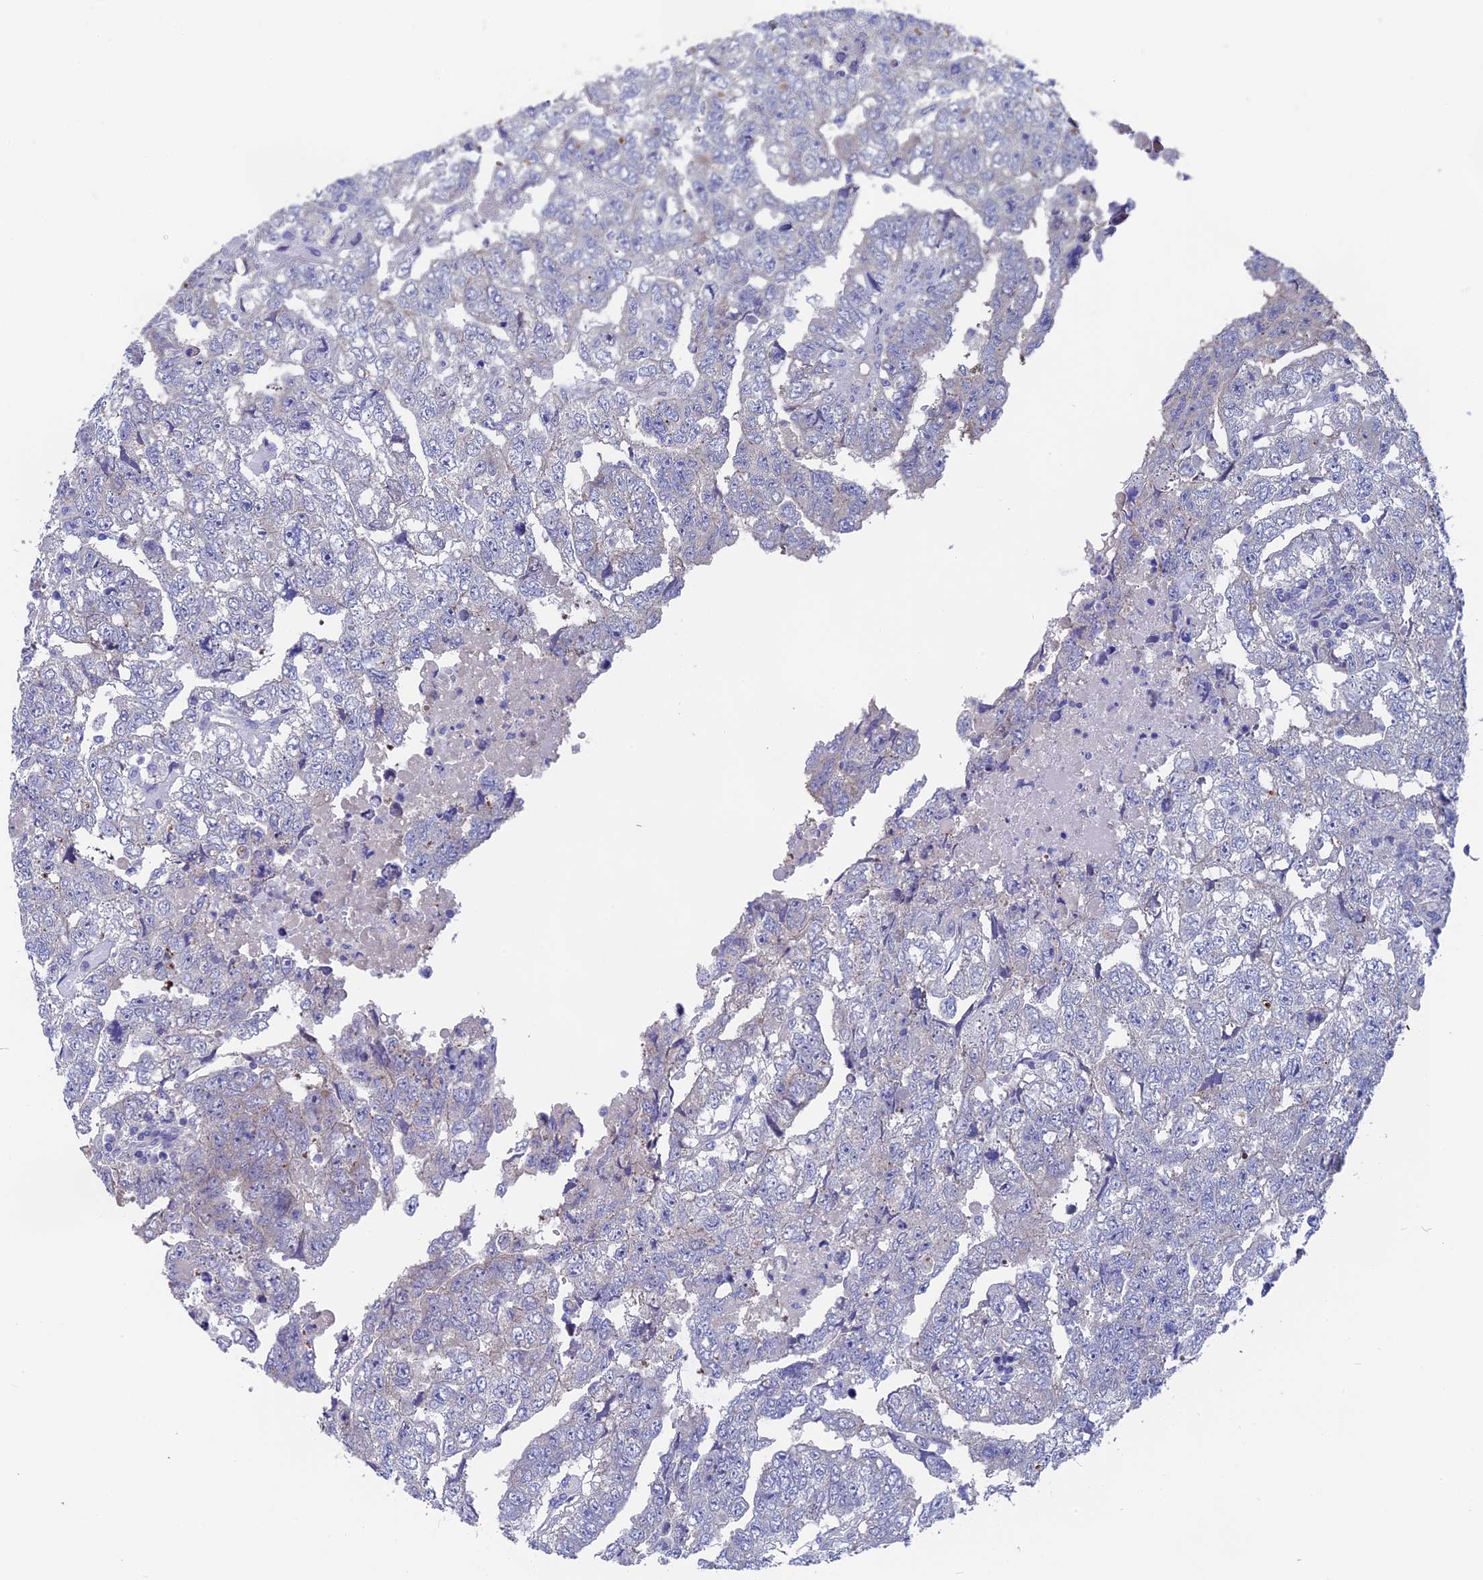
{"staining": {"intensity": "negative", "quantity": "none", "location": "none"}, "tissue": "testis cancer", "cell_type": "Tumor cells", "image_type": "cancer", "snomed": [{"axis": "morphology", "description": "Carcinoma, Embryonal, NOS"}, {"axis": "topography", "description": "Testis"}], "caption": "This photomicrograph is of testis cancer stained with IHC to label a protein in brown with the nuclei are counter-stained blue. There is no staining in tumor cells.", "gene": "TENT4B", "patient": {"sex": "male", "age": 36}}